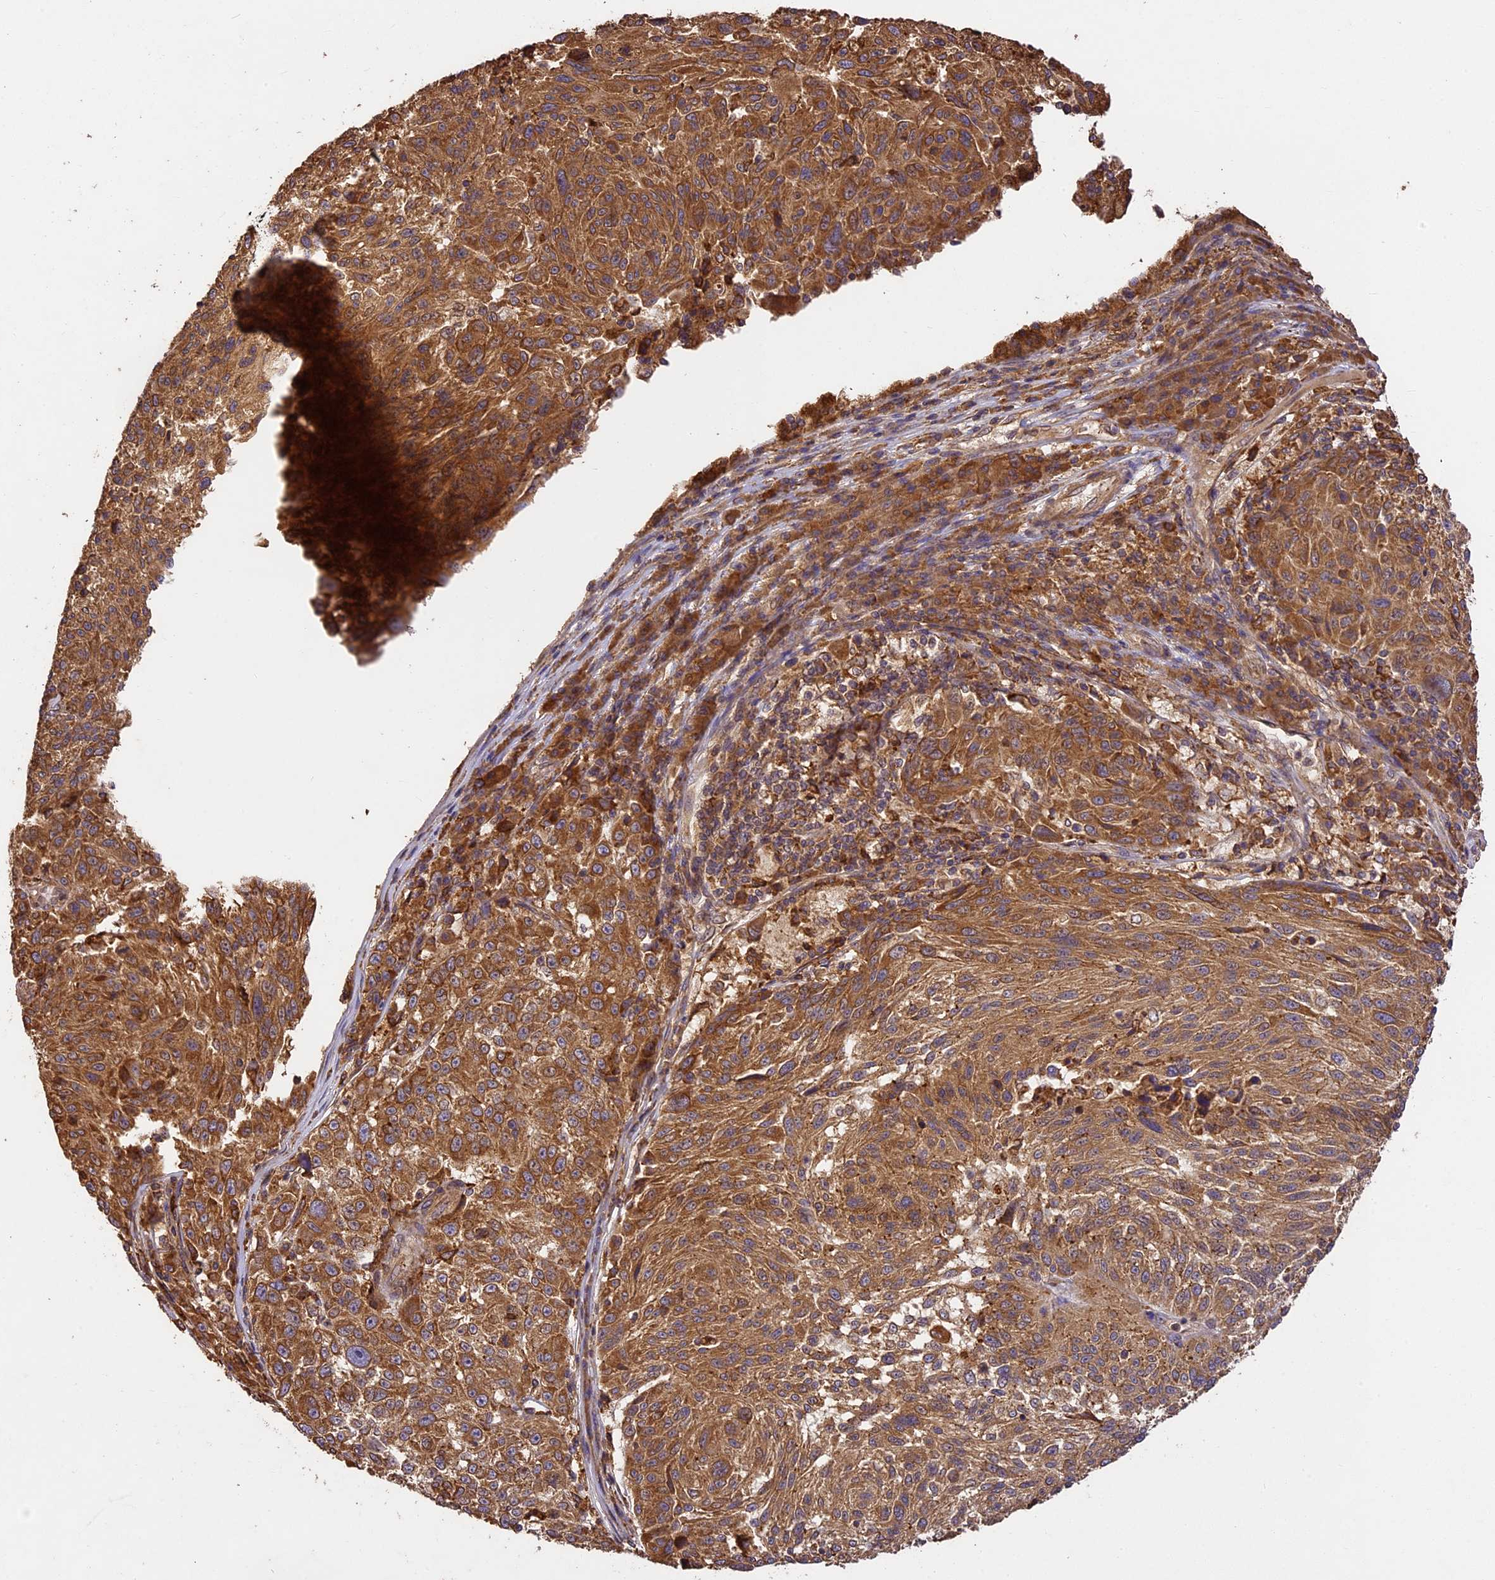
{"staining": {"intensity": "moderate", "quantity": "25%-75%", "location": "cytoplasmic/membranous"}, "tissue": "melanoma", "cell_type": "Tumor cells", "image_type": "cancer", "snomed": [{"axis": "morphology", "description": "Malignant melanoma, NOS"}, {"axis": "topography", "description": "Skin"}], "caption": "Immunohistochemistry (IHC) photomicrograph of malignant melanoma stained for a protein (brown), which reveals medium levels of moderate cytoplasmic/membranous expression in approximately 25%-75% of tumor cells.", "gene": "BRAP", "patient": {"sex": "male", "age": 53}}